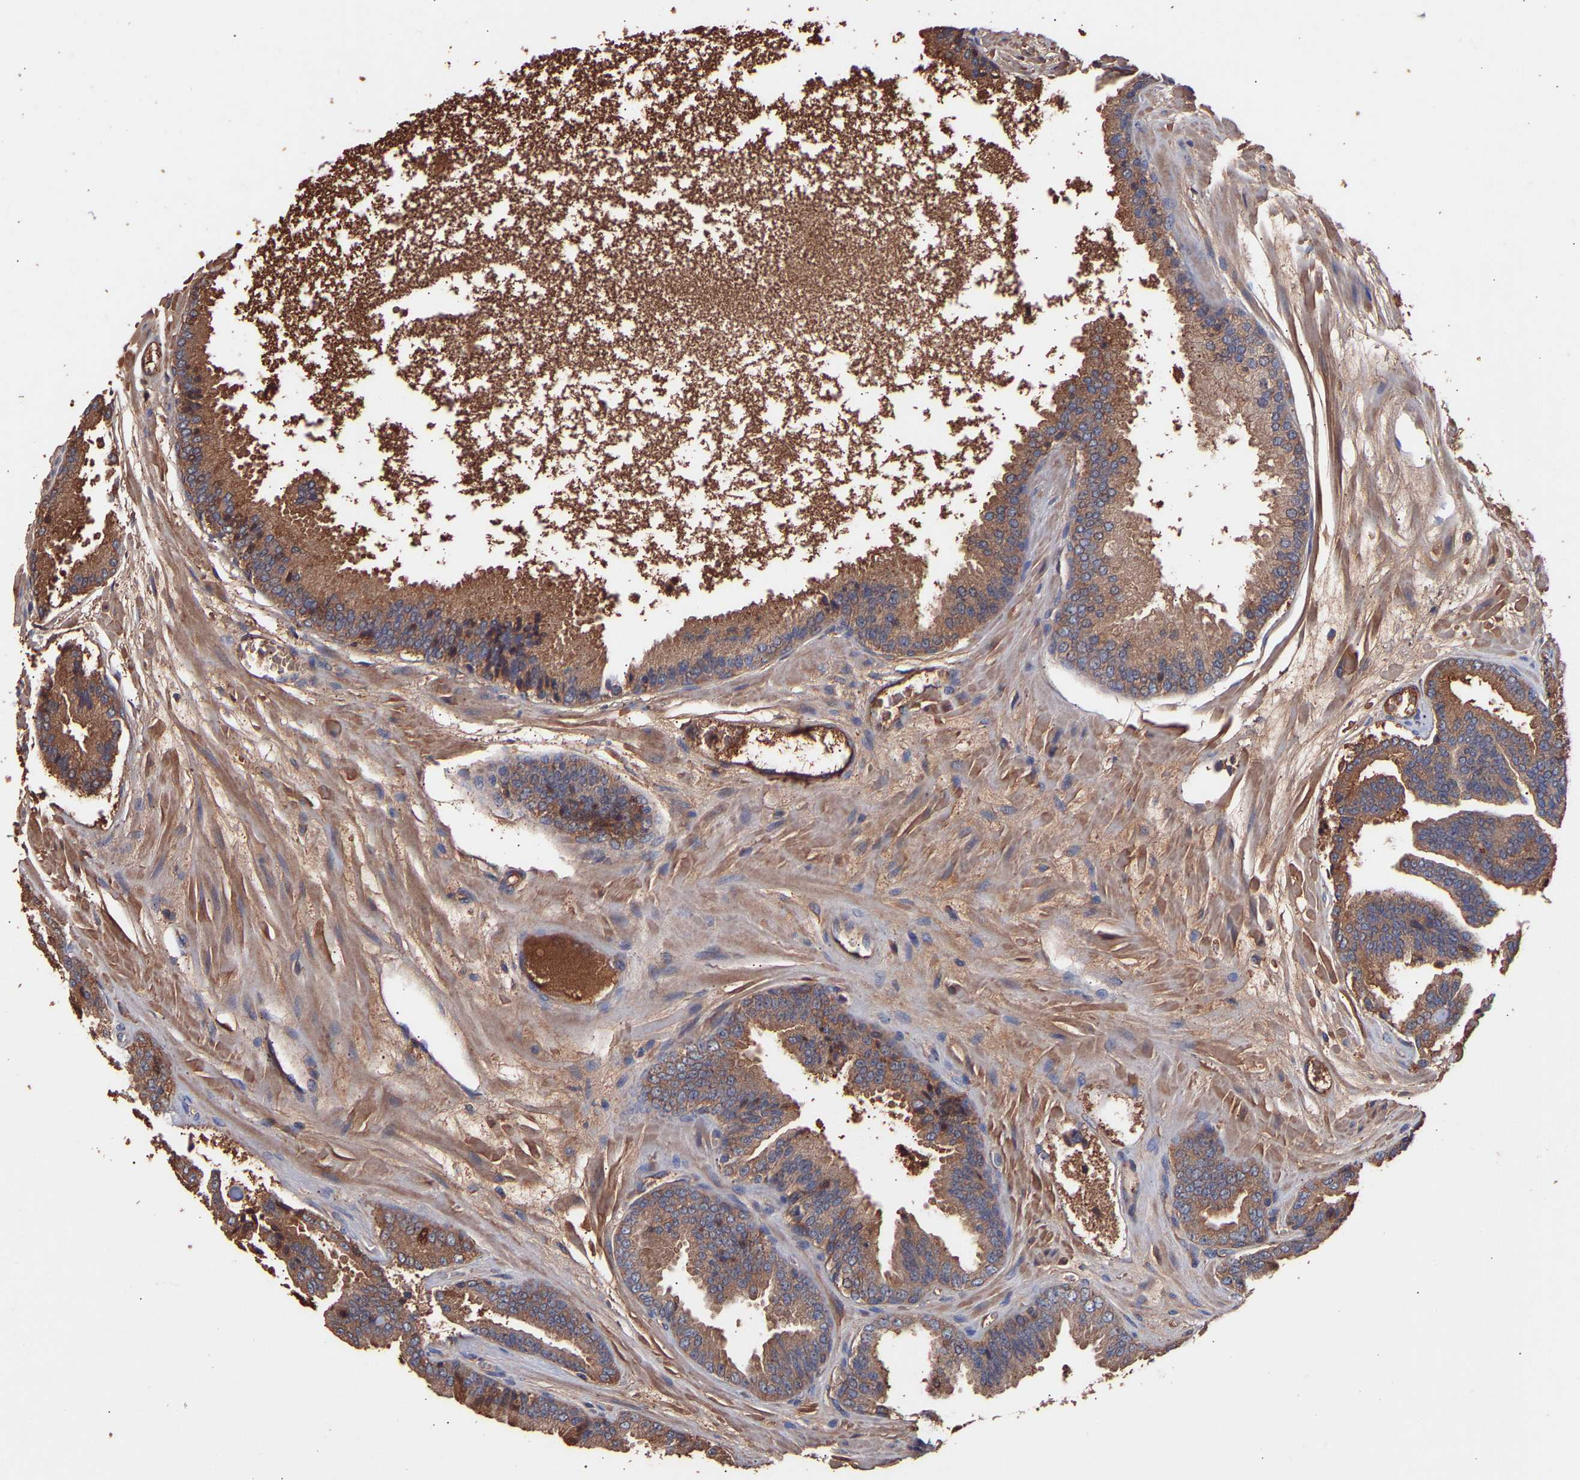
{"staining": {"intensity": "moderate", "quantity": ">75%", "location": "cytoplasmic/membranous"}, "tissue": "prostate cancer", "cell_type": "Tumor cells", "image_type": "cancer", "snomed": [{"axis": "morphology", "description": "Adenocarcinoma, High grade"}, {"axis": "topography", "description": "Prostate"}], "caption": "A micrograph of human prostate high-grade adenocarcinoma stained for a protein exhibits moderate cytoplasmic/membranous brown staining in tumor cells.", "gene": "TMEM268", "patient": {"sex": "male", "age": 65}}